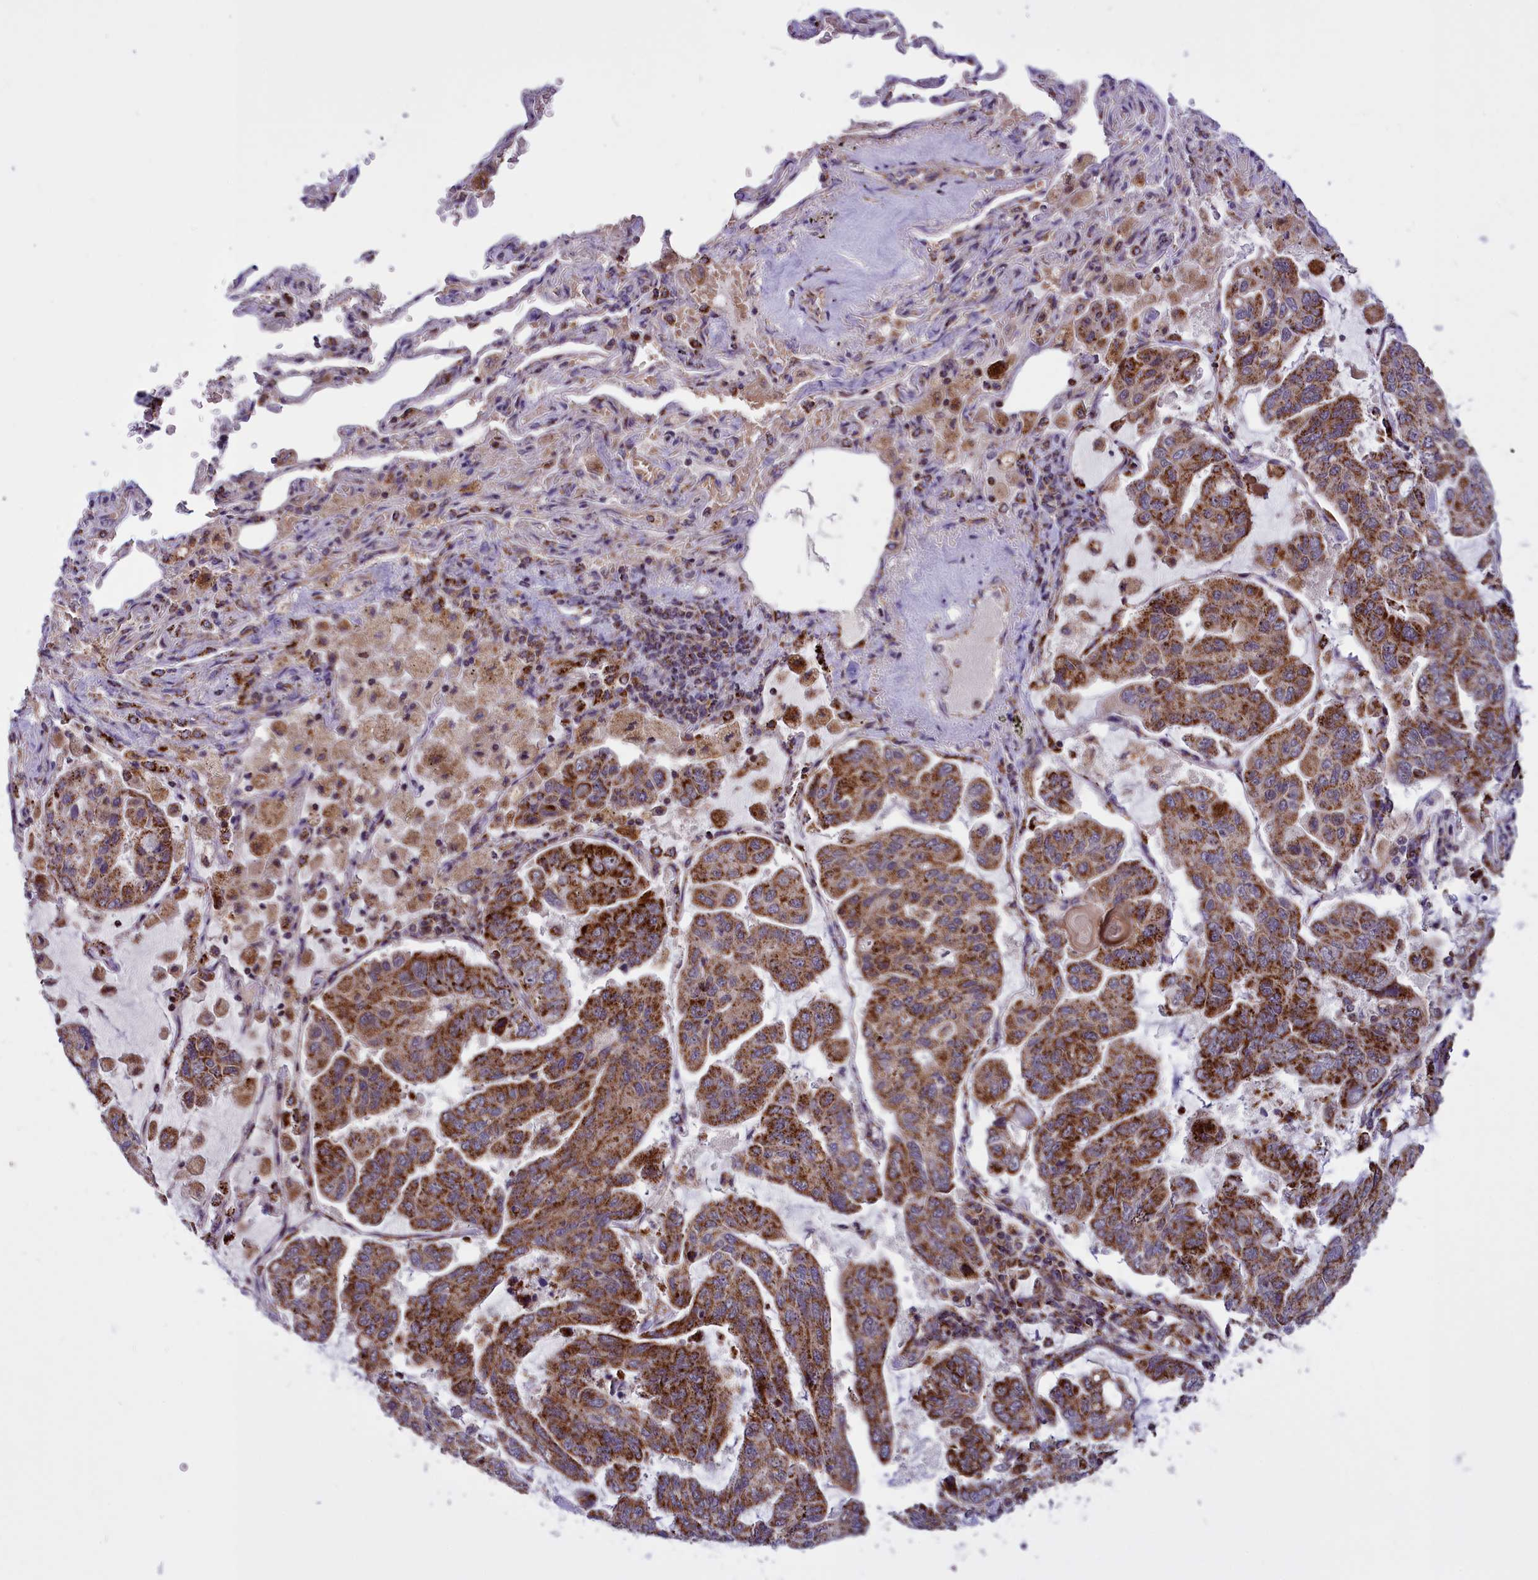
{"staining": {"intensity": "moderate", "quantity": ">75%", "location": "cytoplasmic/membranous"}, "tissue": "lung cancer", "cell_type": "Tumor cells", "image_type": "cancer", "snomed": [{"axis": "morphology", "description": "Adenocarcinoma, NOS"}, {"axis": "topography", "description": "Lung"}], "caption": "A brown stain labels moderate cytoplasmic/membranous positivity of a protein in human adenocarcinoma (lung) tumor cells.", "gene": "NDUFS5", "patient": {"sex": "male", "age": 64}}